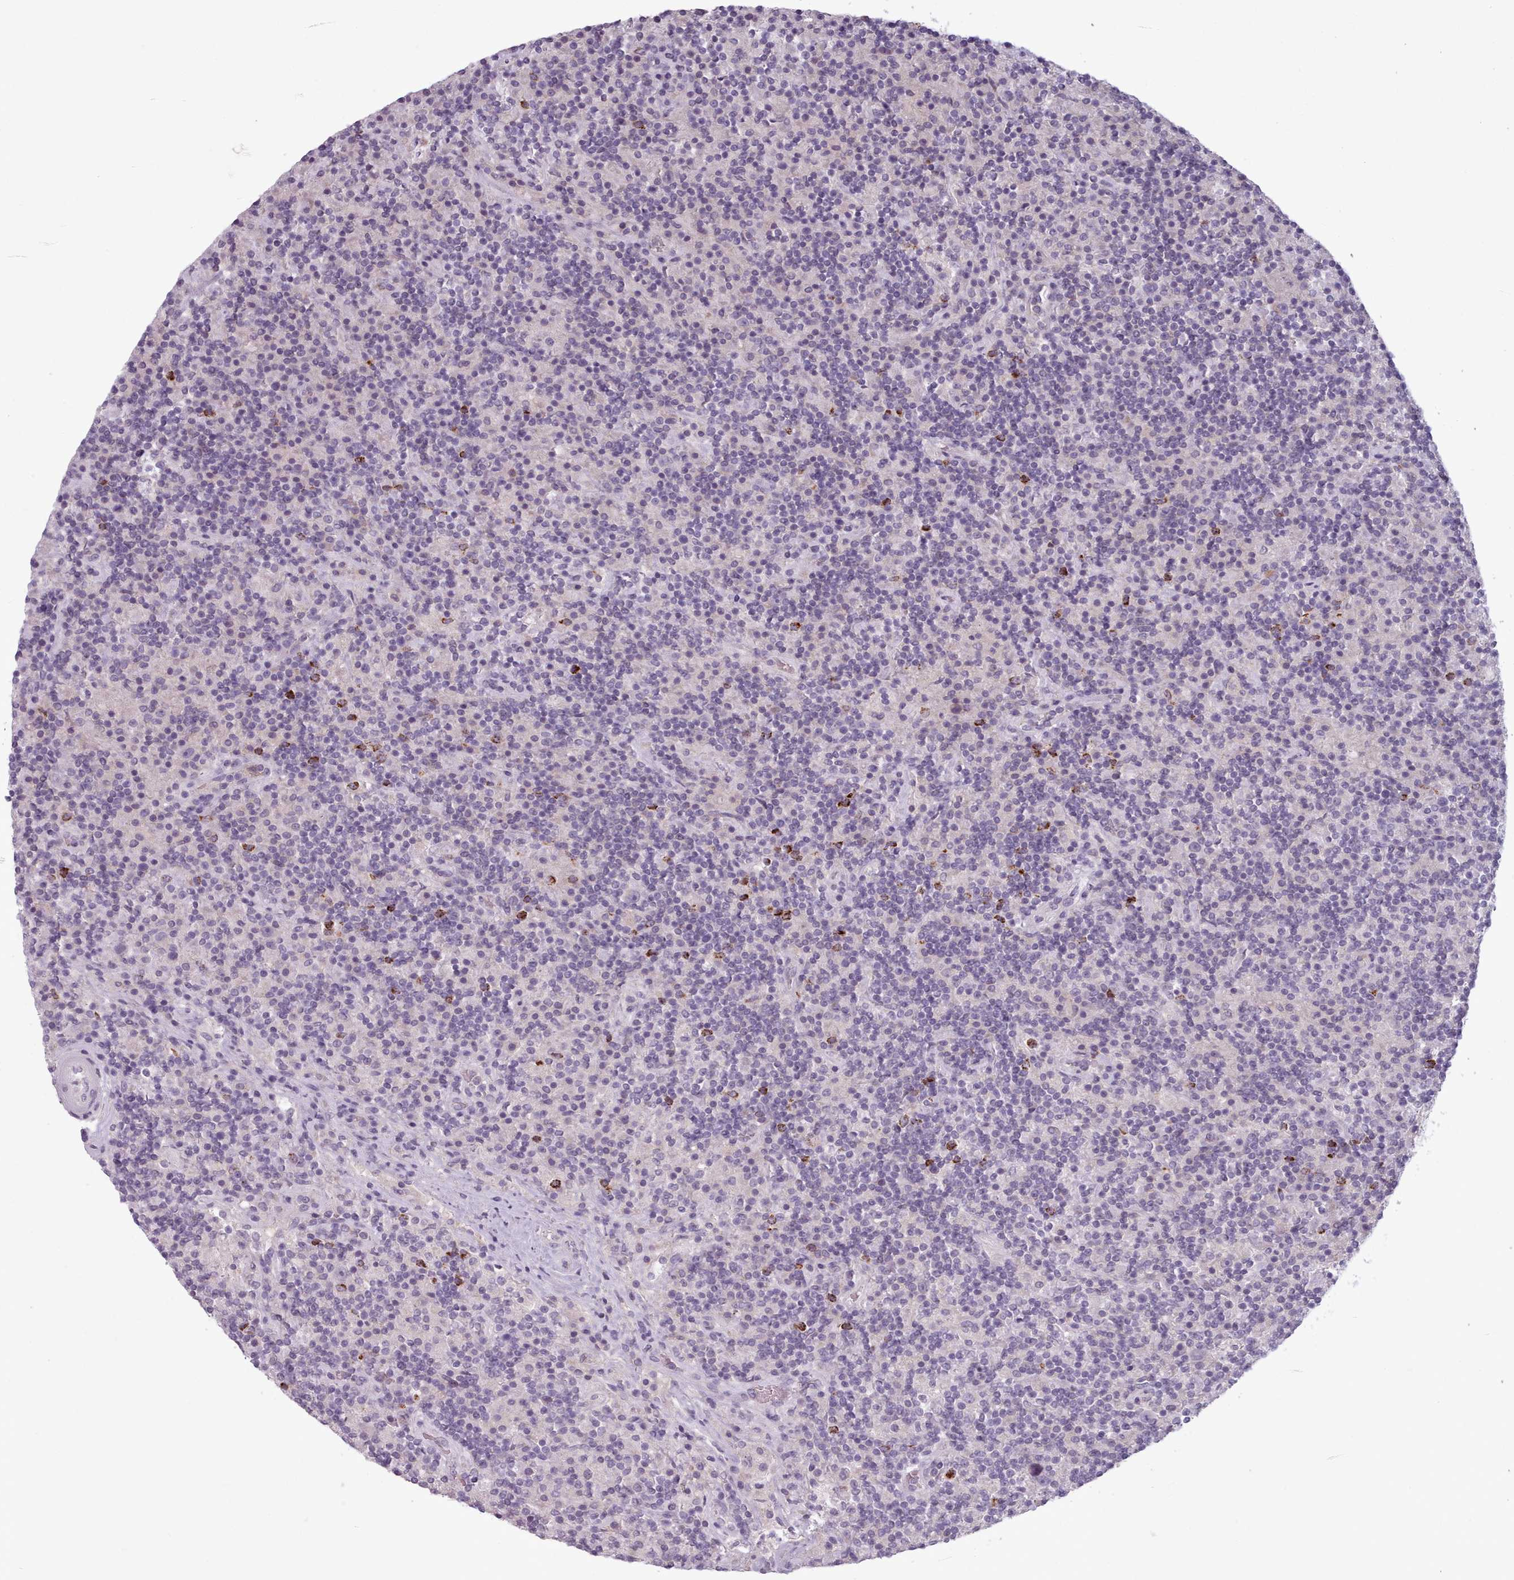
{"staining": {"intensity": "negative", "quantity": "none", "location": "none"}, "tissue": "lymphoma", "cell_type": "Tumor cells", "image_type": "cancer", "snomed": [{"axis": "morphology", "description": "Hodgkin's disease, NOS"}, {"axis": "topography", "description": "Lymph node"}], "caption": "This is an immunohistochemistry (IHC) micrograph of lymphoma. There is no staining in tumor cells.", "gene": "LAPTM5", "patient": {"sex": "male", "age": 70}}